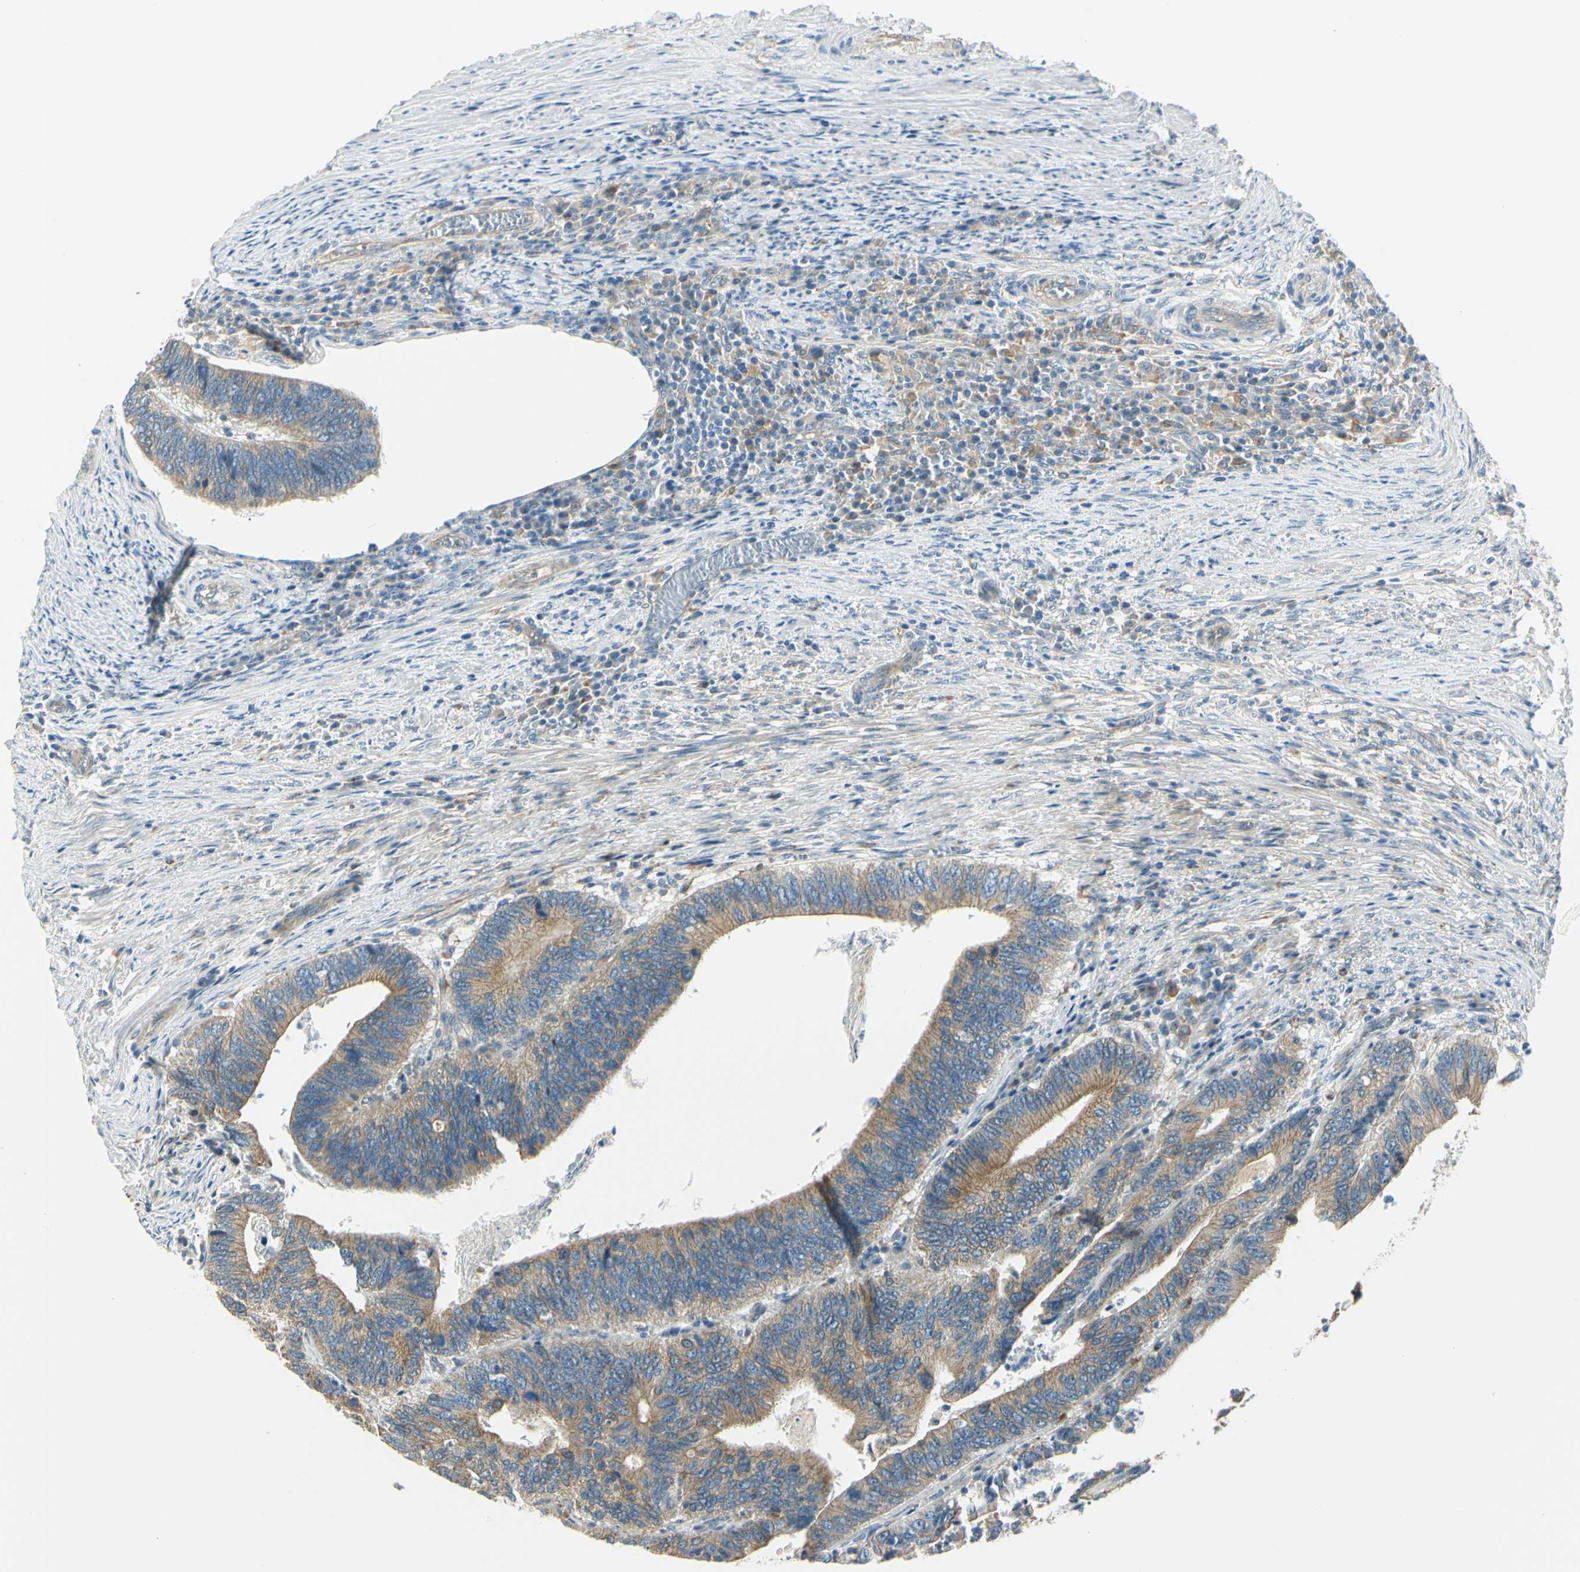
{"staining": {"intensity": "moderate", "quantity": ">75%", "location": "cytoplasmic/membranous"}, "tissue": "colorectal cancer", "cell_type": "Tumor cells", "image_type": "cancer", "snomed": [{"axis": "morphology", "description": "Adenocarcinoma, NOS"}, {"axis": "topography", "description": "Colon"}], "caption": "Colorectal cancer (adenocarcinoma) was stained to show a protein in brown. There is medium levels of moderate cytoplasmic/membranous staining in approximately >75% of tumor cells.", "gene": "LAMA3", "patient": {"sex": "male", "age": 72}}